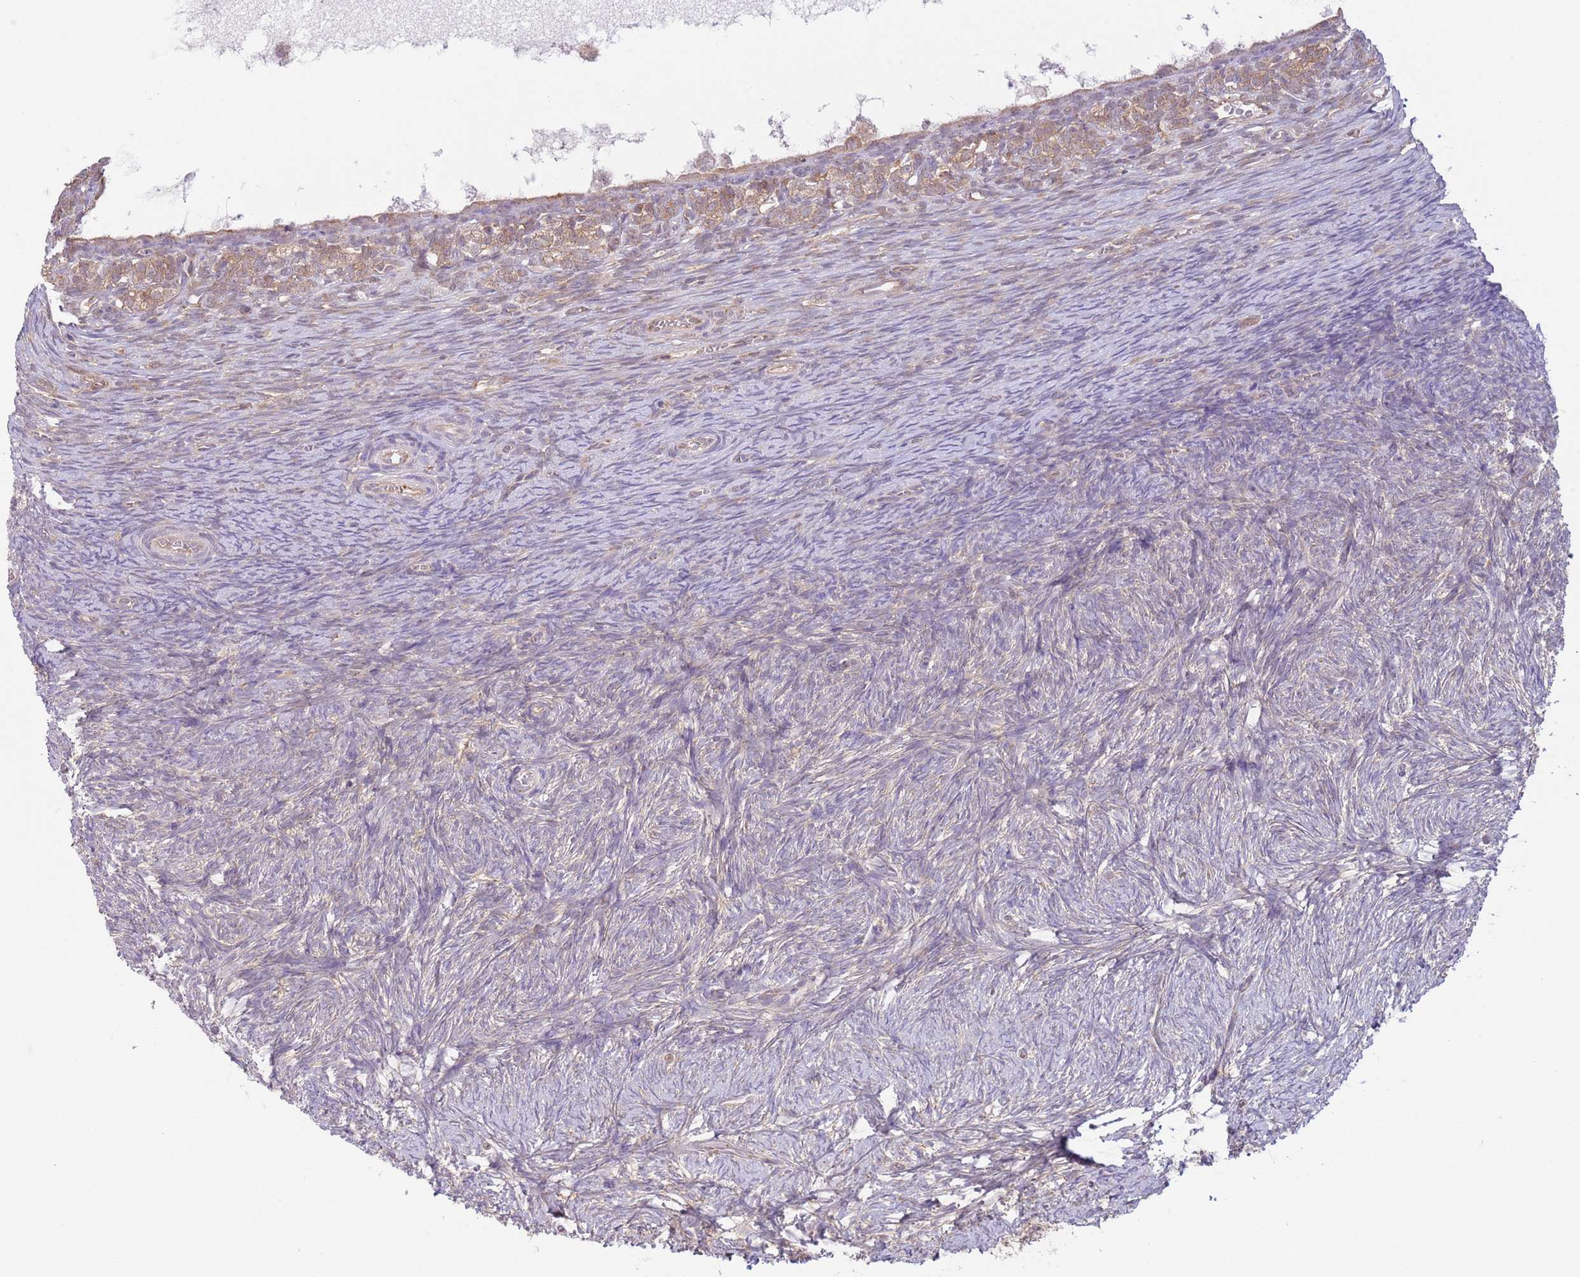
{"staining": {"intensity": "negative", "quantity": "none", "location": "none"}, "tissue": "ovary", "cell_type": "Ovarian stroma cells", "image_type": "normal", "snomed": [{"axis": "morphology", "description": "Normal tissue, NOS"}, {"axis": "topography", "description": "Ovary"}], "caption": "Immunohistochemical staining of unremarkable ovary displays no significant staining in ovarian stroma cells.", "gene": "COPE", "patient": {"sex": "female", "age": 39}}